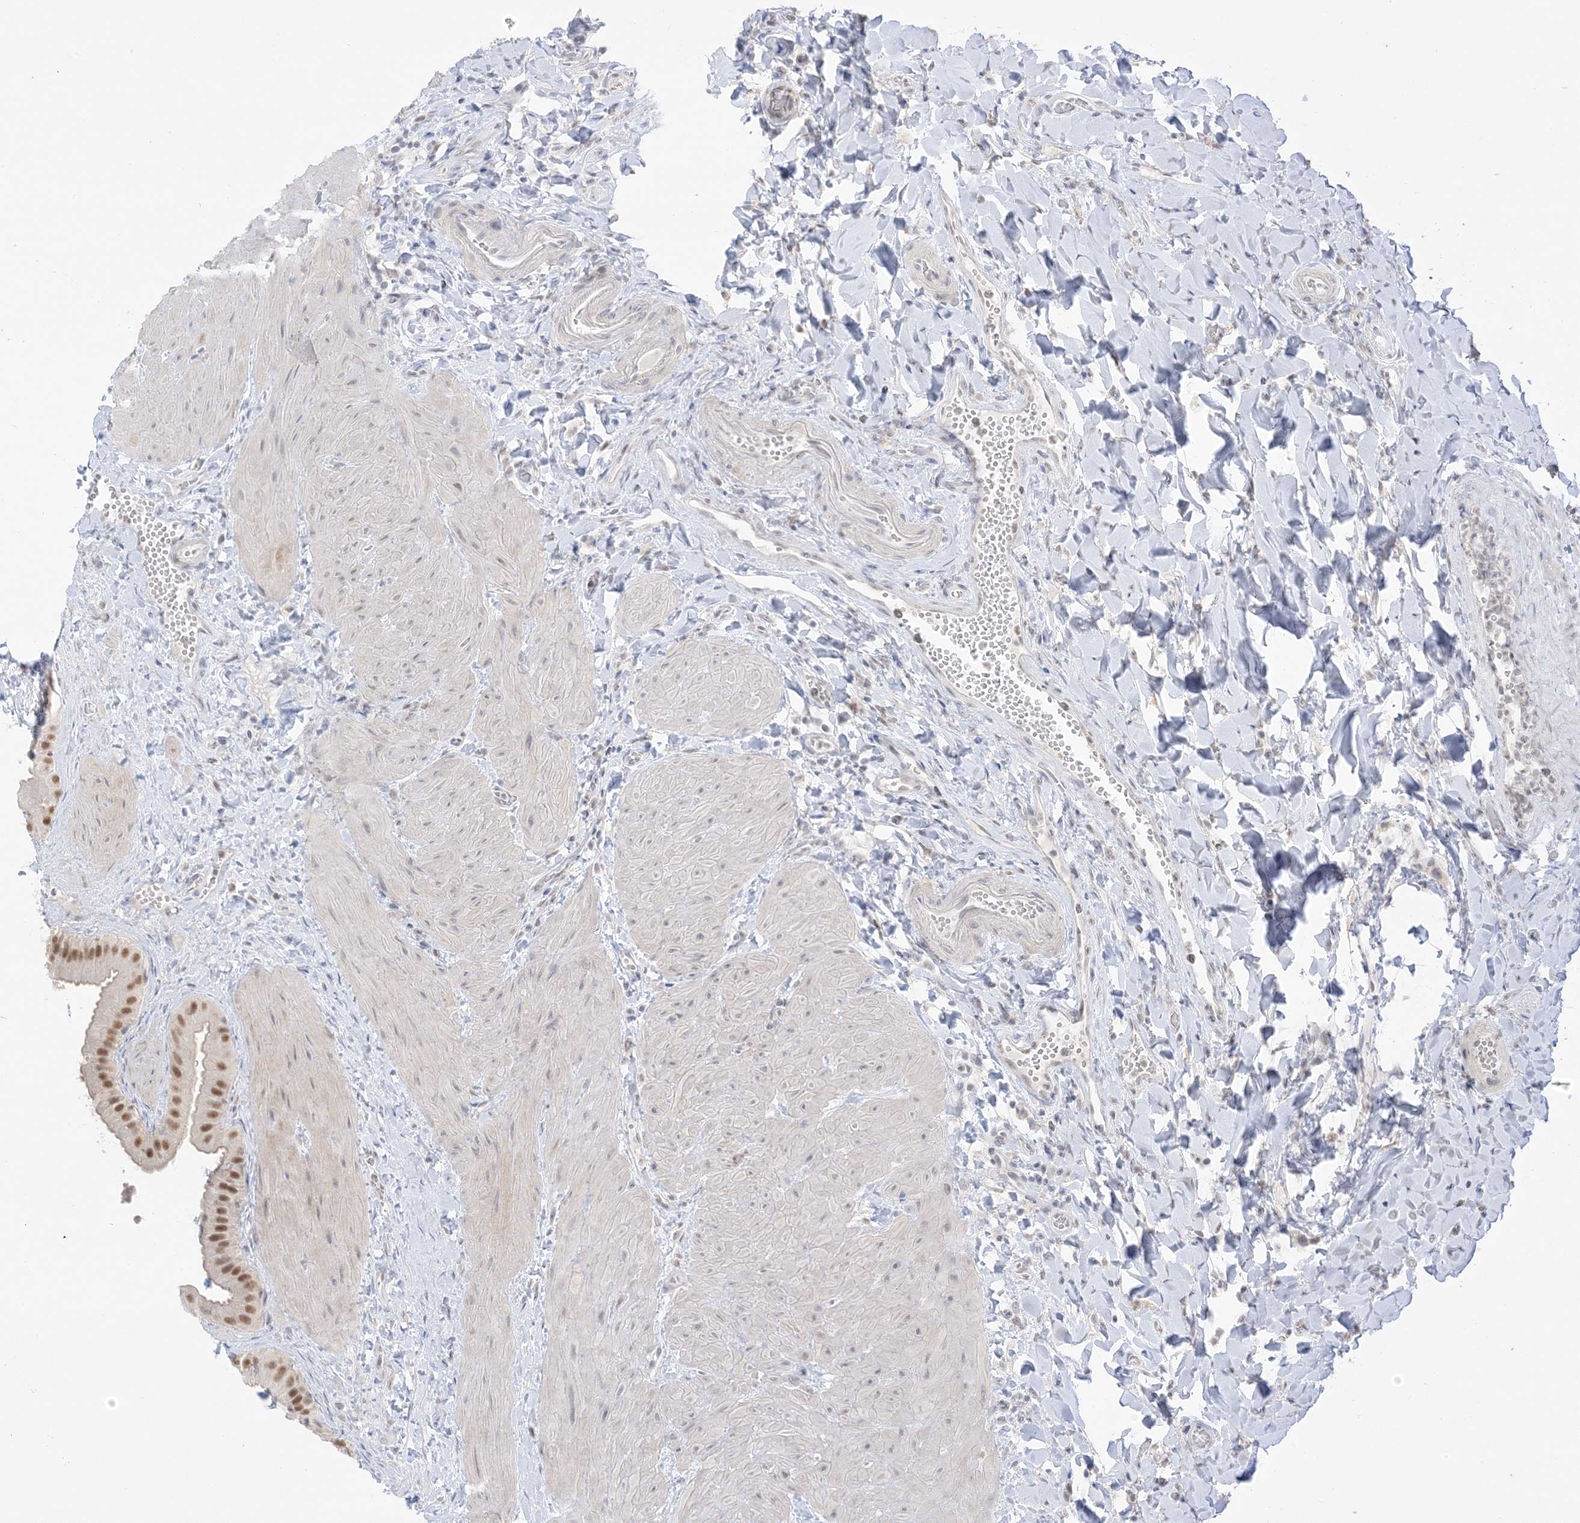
{"staining": {"intensity": "strong", "quantity": "25%-75%", "location": "nuclear"}, "tissue": "gallbladder", "cell_type": "Glandular cells", "image_type": "normal", "snomed": [{"axis": "morphology", "description": "Normal tissue, NOS"}, {"axis": "topography", "description": "Gallbladder"}], "caption": "A high amount of strong nuclear staining is seen in approximately 25%-75% of glandular cells in unremarkable gallbladder.", "gene": "MSL3", "patient": {"sex": "male", "age": 55}}